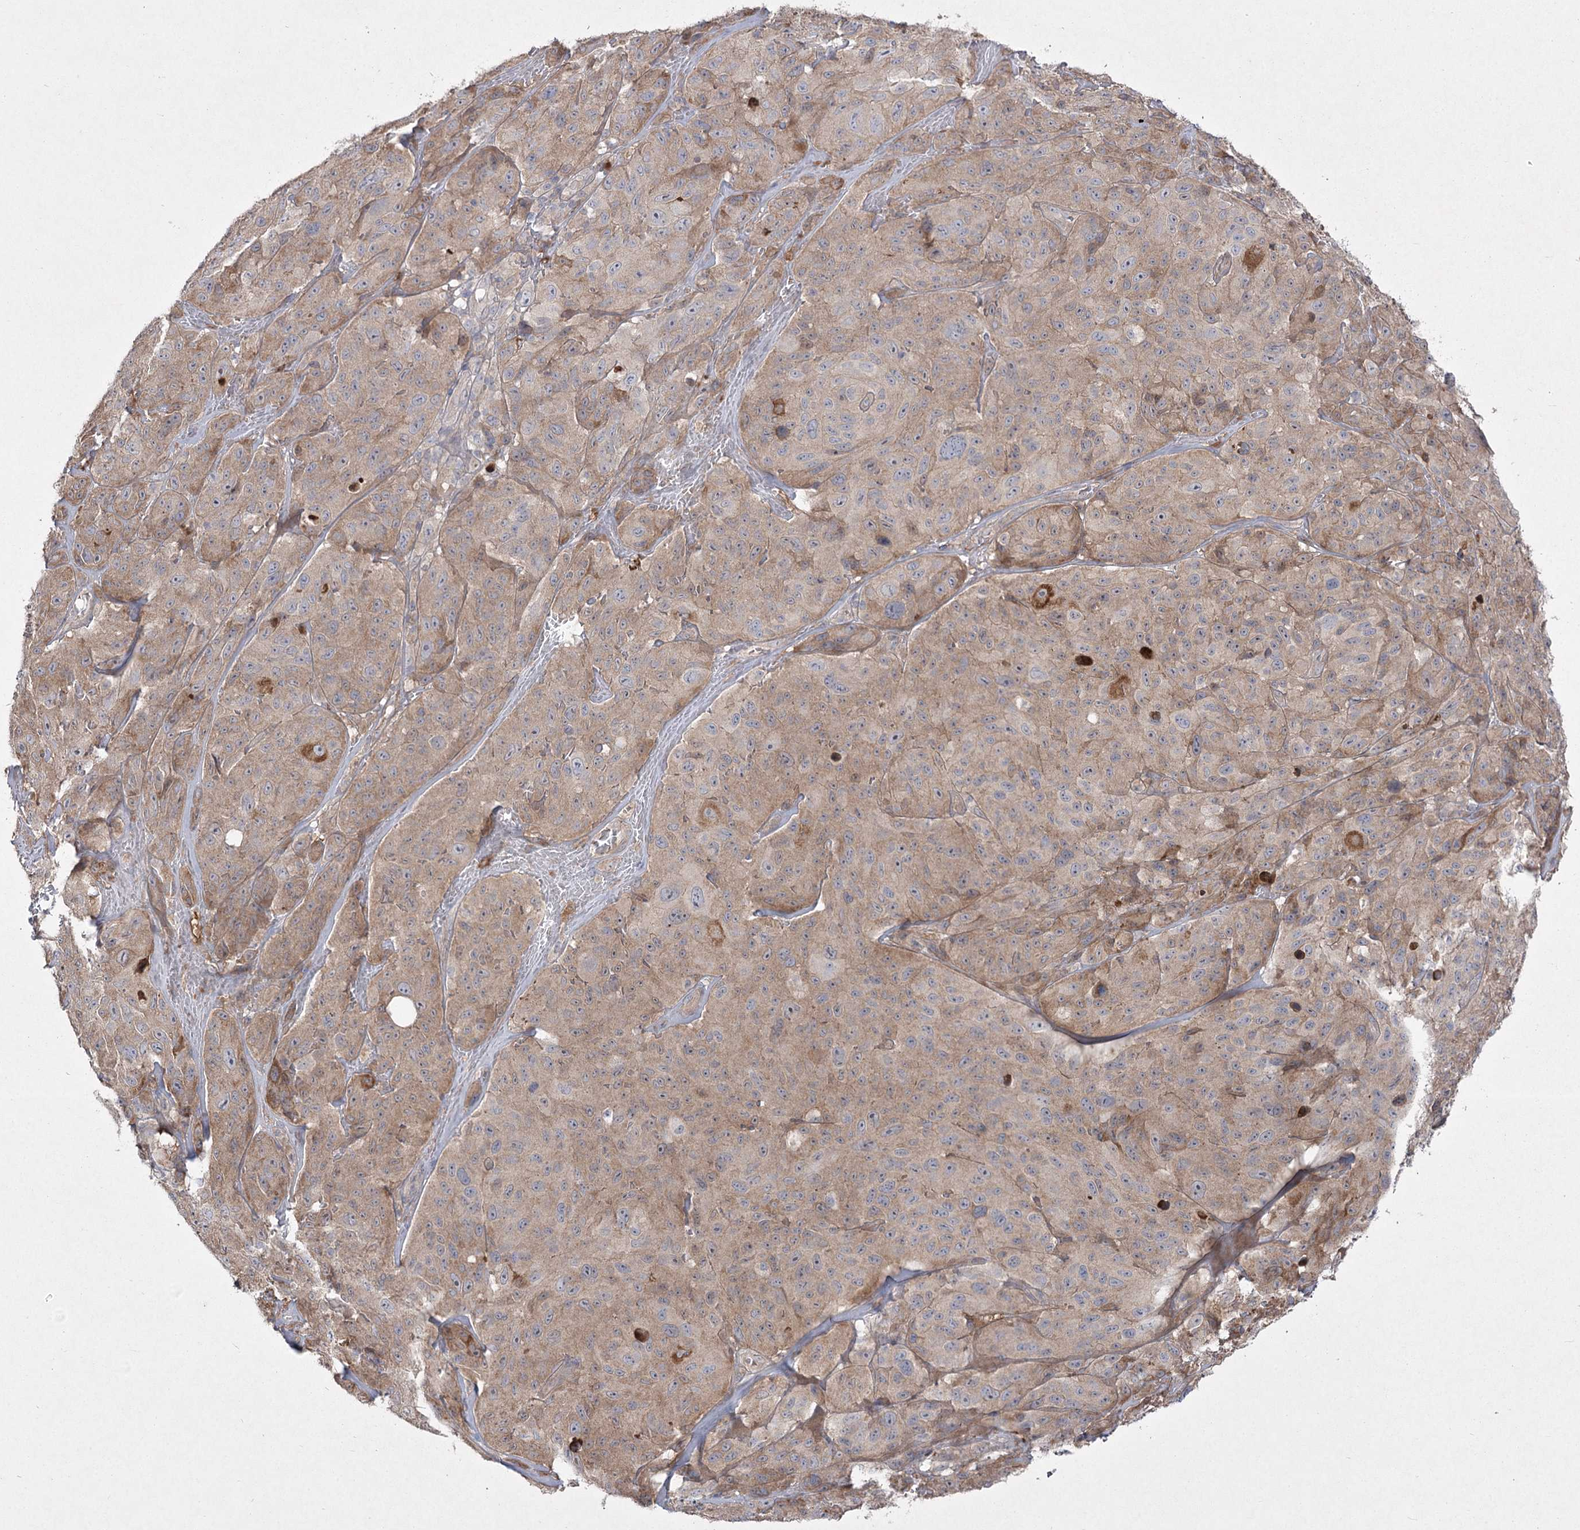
{"staining": {"intensity": "moderate", "quantity": ">75%", "location": "cytoplasmic/membranous"}, "tissue": "melanoma", "cell_type": "Tumor cells", "image_type": "cancer", "snomed": [{"axis": "morphology", "description": "Malignant melanoma, NOS"}, {"axis": "topography", "description": "Skin"}], "caption": "Moderate cytoplasmic/membranous positivity for a protein is present in approximately >75% of tumor cells of melanoma using IHC.", "gene": "PLEKHA5", "patient": {"sex": "male", "age": 66}}